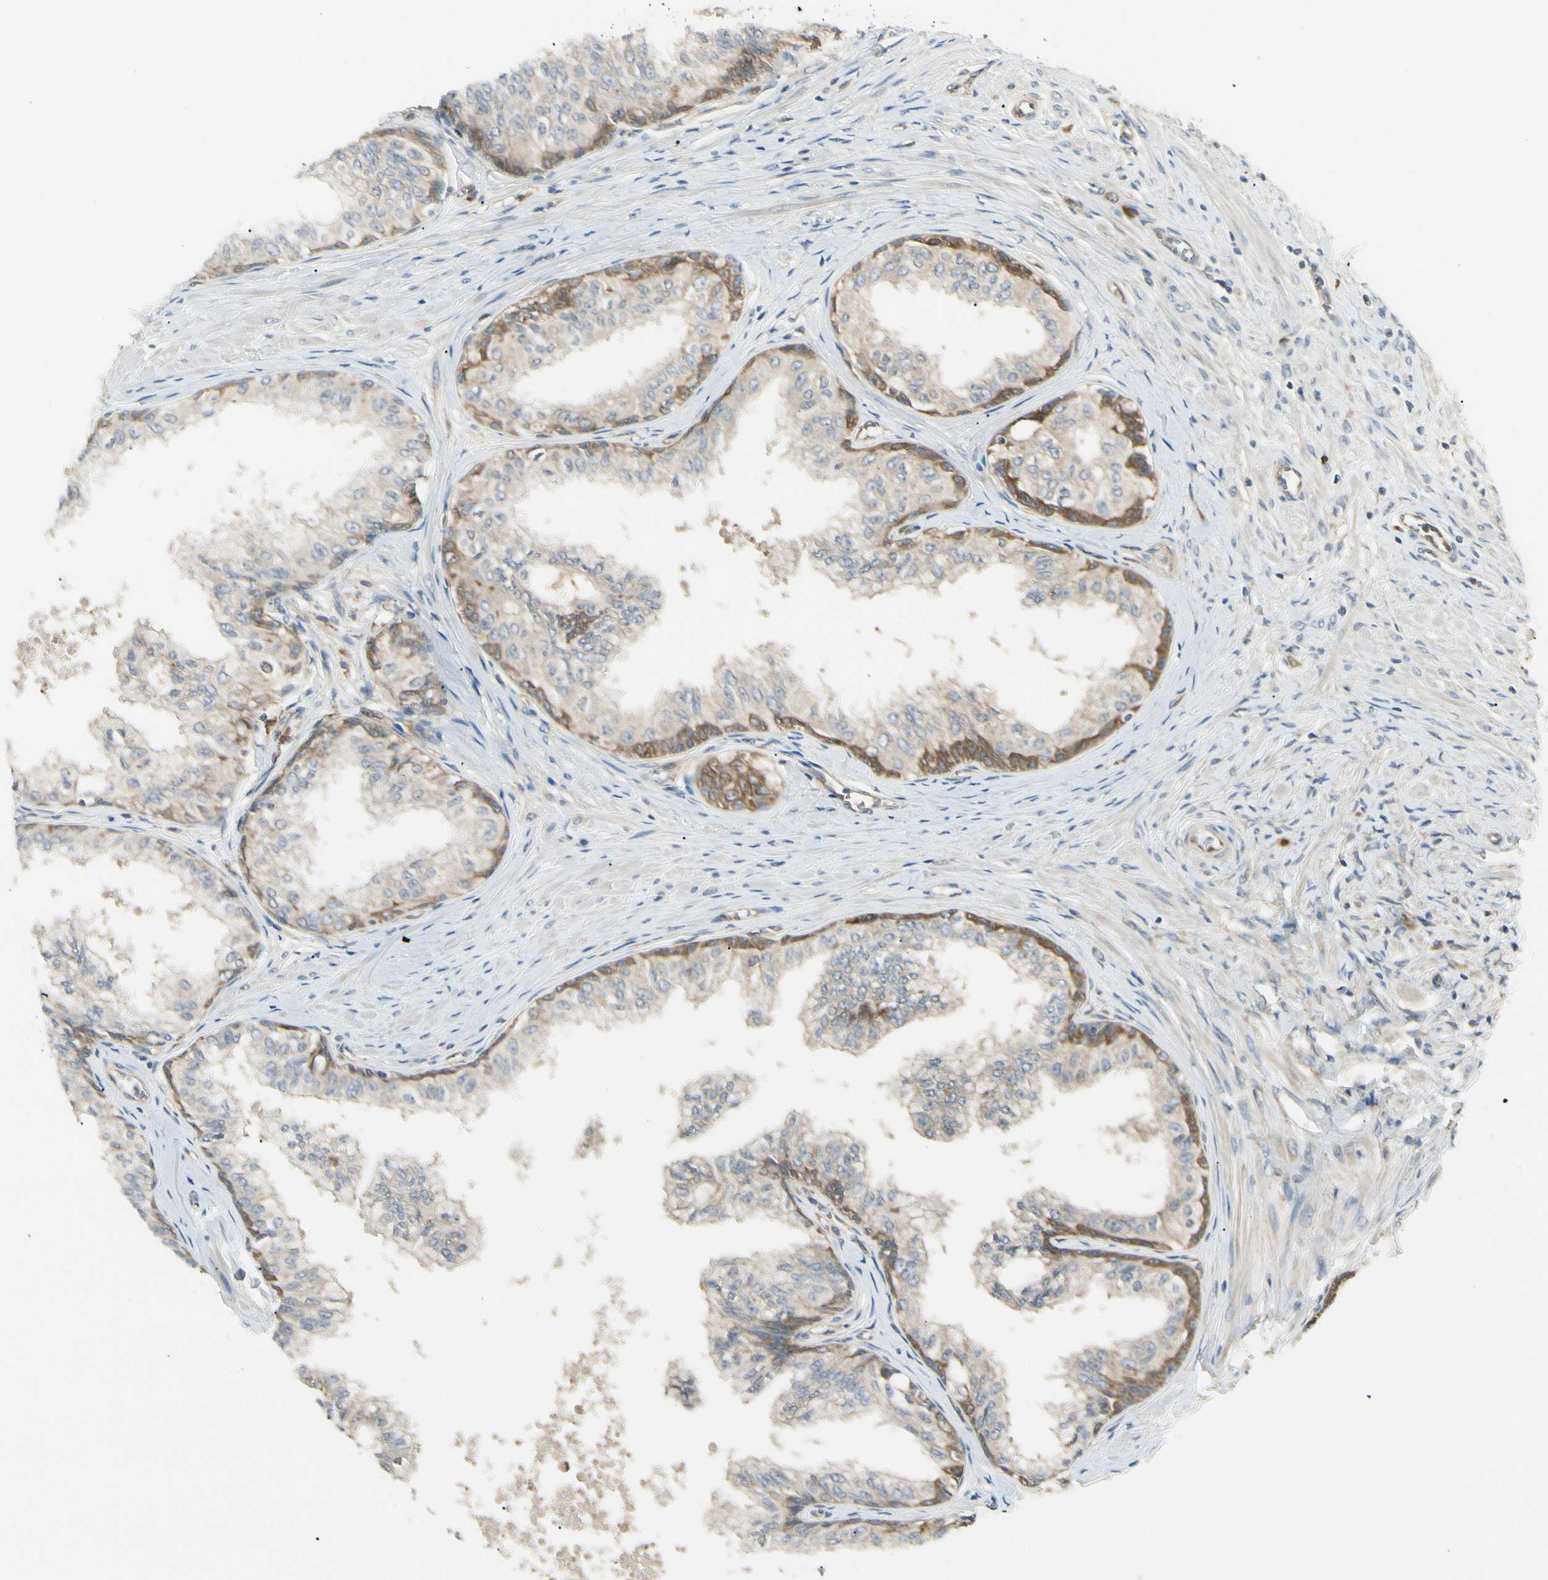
{"staining": {"intensity": "moderate", "quantity": ">75%", "location": "cytoplasmic/membranous"}, "tissue": "prostate", "cell_type": "Glandular cells", "image_type": "normal", "snomed": [{"axis": "morphology", "description": "Normal tissue, NOS"}, {"axis": "topography", "description": "Prostate"}, {"axis": "topography", "description": "Seminal veicle"}], "caption": "DAB (3,3'-diaminobenzidine) immunohistochemical staining of unremarkable prostate demonstrates moderate cytoplasmic/membranous protein staining in approximately >75% of glandular cells. (DAB (3,3'-diaminobenzidine) IHC with brightfield microscopy, high magnification).", "gene": "NME1", "patient": {"sex": "male", "age": 60}}